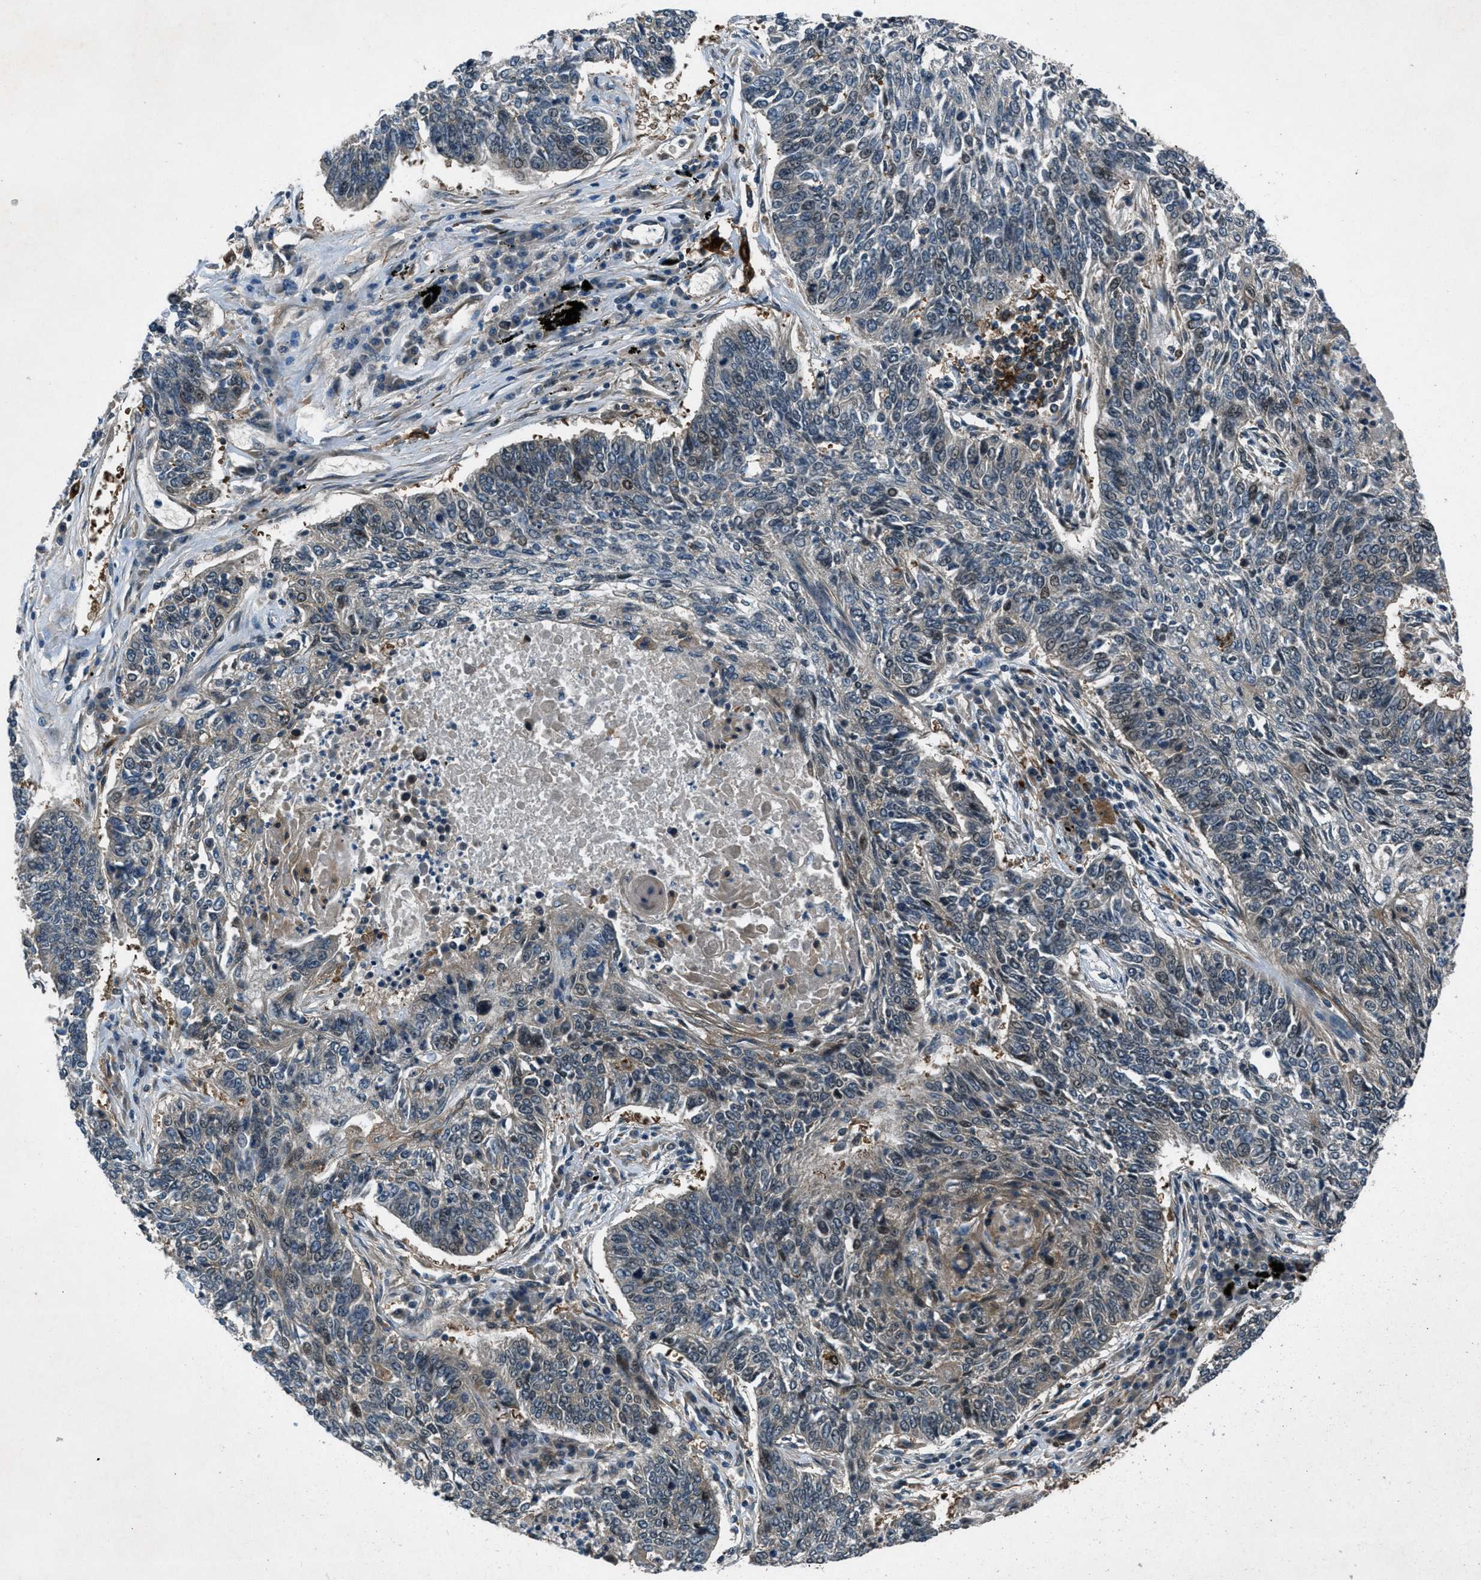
{"staining": {"intensity": "weak", "quantity": "<25%", "location": "cytoplasmic/membranous,nuclear"}, "tissue": "lung cancer", "cell_type": "Tumor cells", "image_type": "cancer", "snomed": [{"axis": "morphology", "description": "Normal tissue, NOS"}, {"axis": "morphology", "description": "Squamous cell carcinoma, NOS"}, {"axis": "topography", "description": "Cartilage tissue"}, {"axis": "topography", "description": "Bronchus"}, {"axis": "topography", "description": "Lung"}], "caption": "DAB (3,3'-diaminobenzidine) immunohistochemical staining of human lung squamous cell carcinoma shows no significant expression in tumor cells.", "gene": "EPSTI1", "patient": {"sex": "female", "age": 49}}